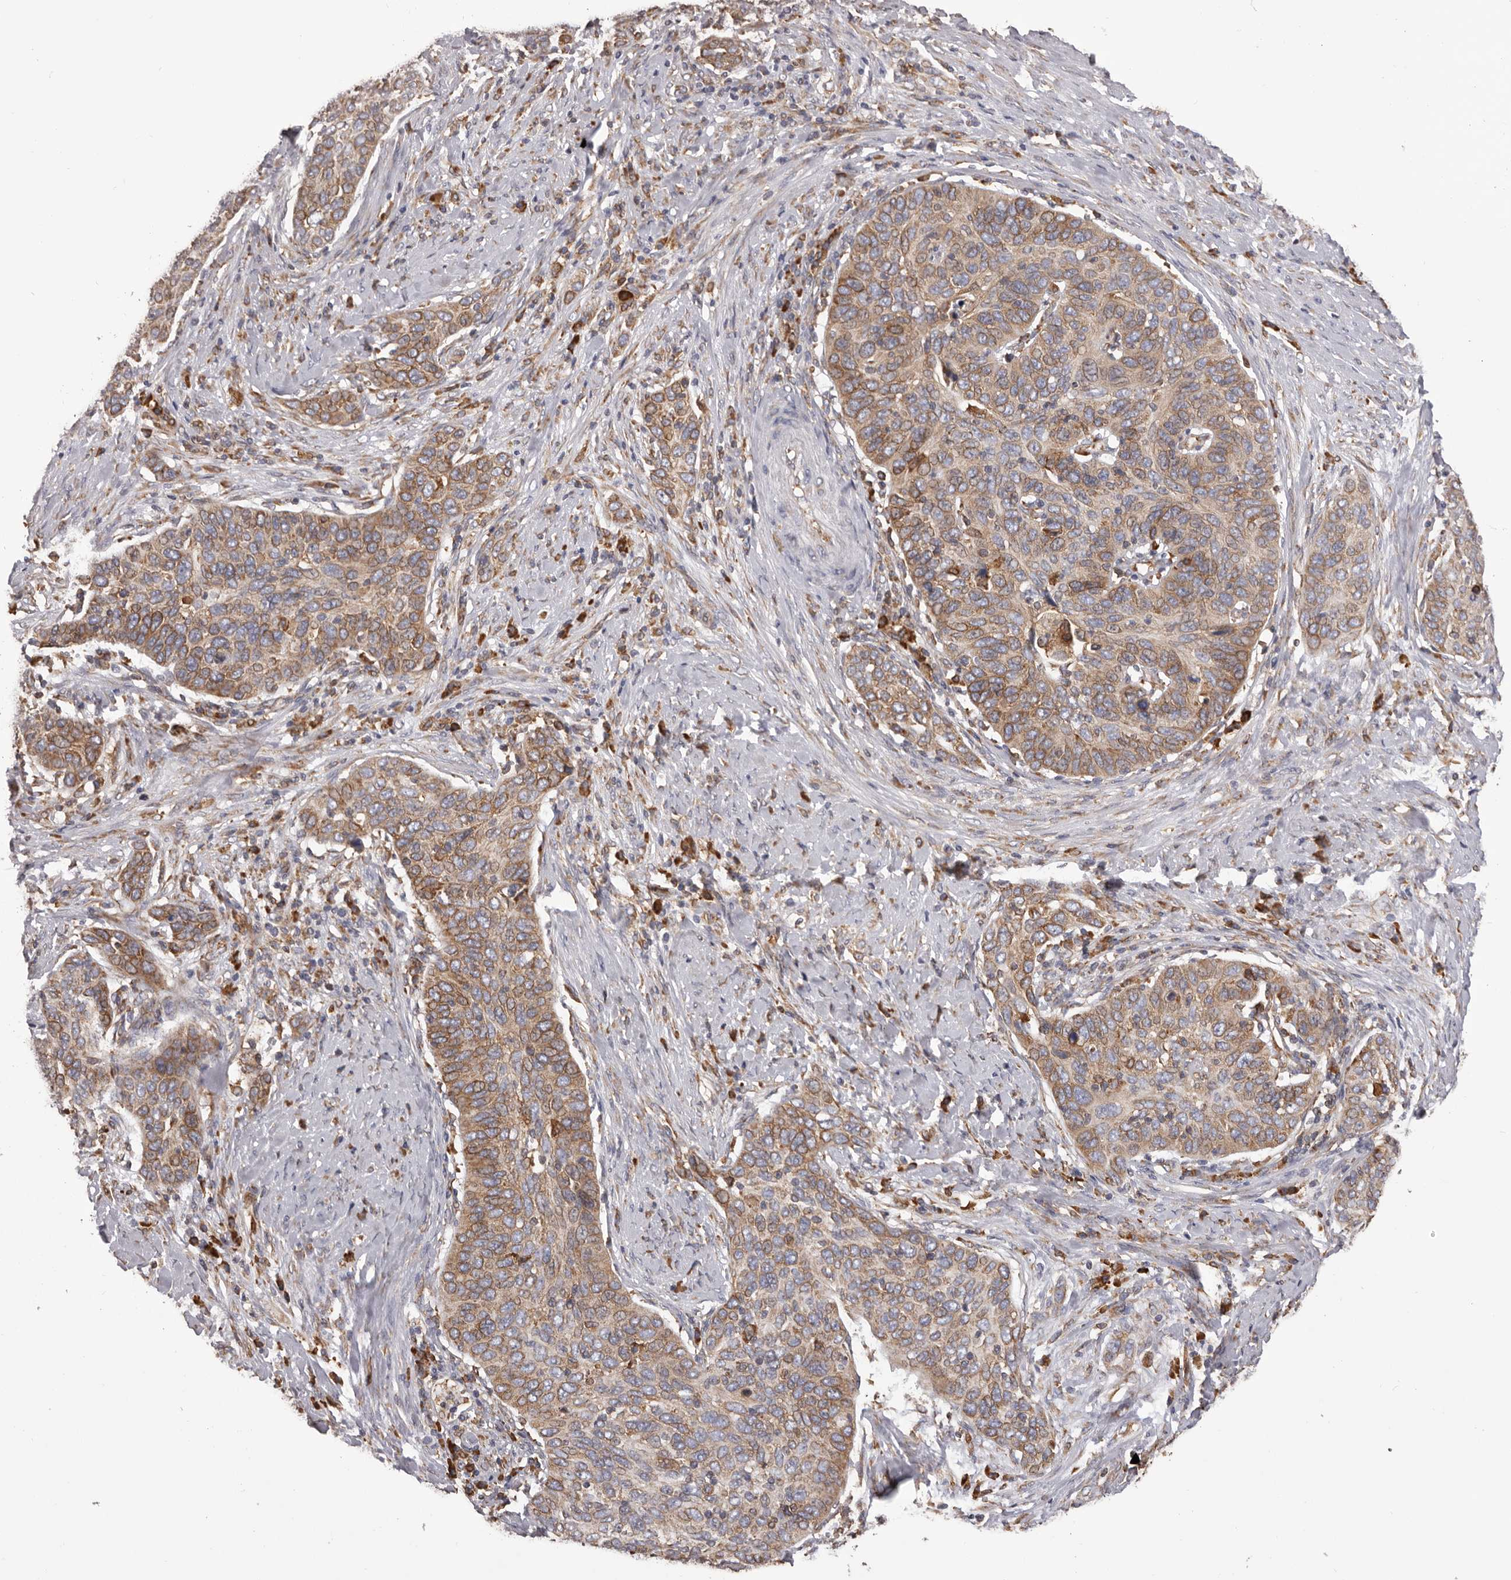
{"staining": {"intensity": "moderate", "quantity": ">75%", "location": "cytoplasmic/membranous"}, "tissue": "cervical cancer", "cell_type": "Tumor cells", "image_type": "cancer", "snomed": [{"axis": "morphology", "description": "Squamous cell carcinoma, NOS"}, {"axis": "topography", "description": "Cervix"}], "caption": "Immunohistochemical staining of human squamous cell carcinoma (cervical) displays medium levels of moderate cytoplasmic/membranous expression in about >75% of tumor cells.", "gene": "QRSL1", "patient": {"sex": "female", "age": 60}}